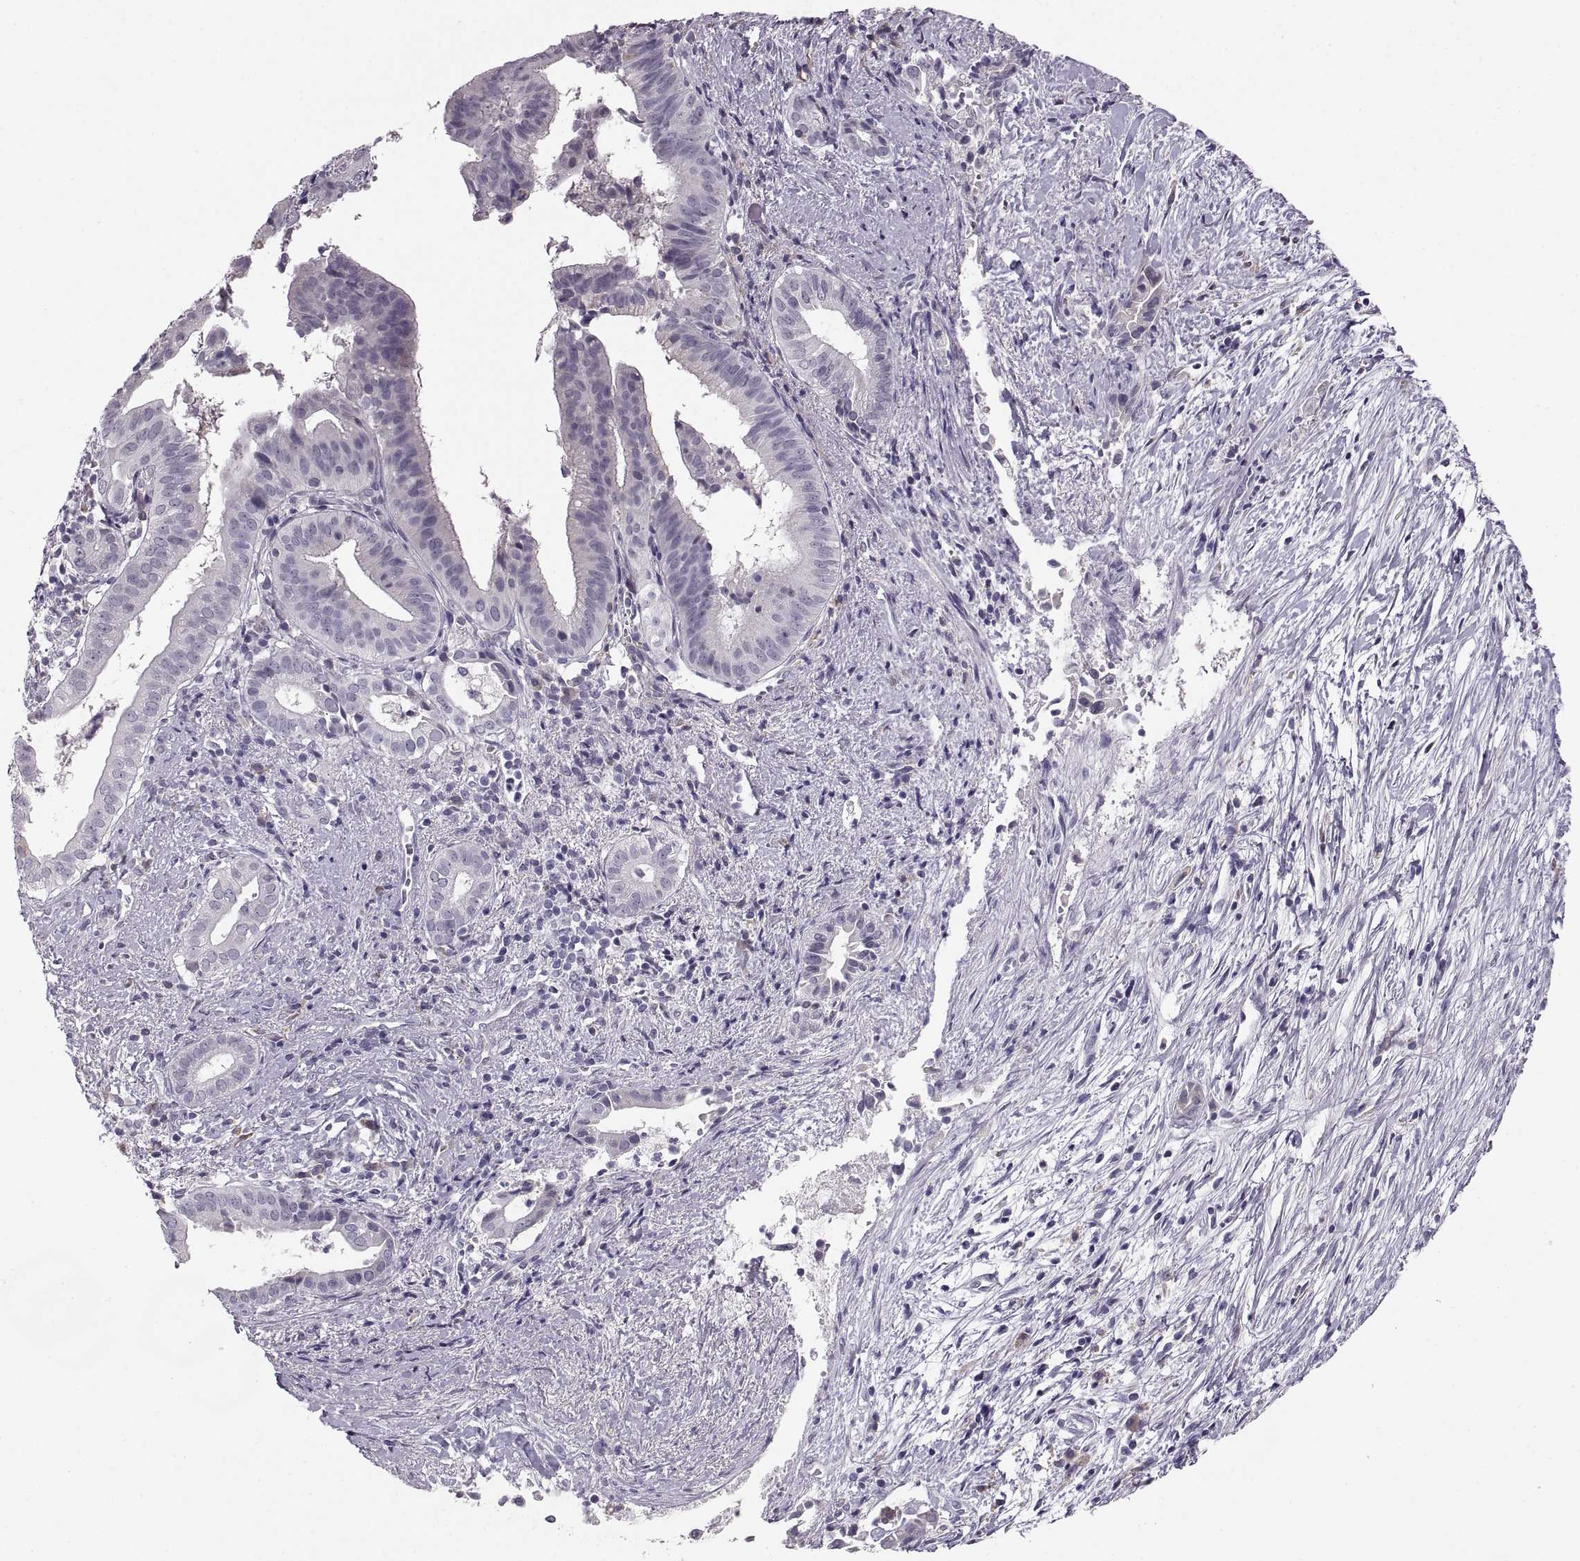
{"staining": {"intensity": "negative", "quantity": "none", "location": "none"}, "tissue": "pancreatic cancer", "cell_type": "Tumor cells", "image_type": "cancer", "snomed": [{"axis": "morphology", "description": "Adenocarcinoma, NOS"}, {"axis": "topography", "description": "Pancreas"}], "caption": "Immunohistochemistry of human pancreatic cancer demonstrates no positivity in tumor cells. (Stains: DAB immunohistochemistry with hematoxylin counter stain, Microscopy: brightfield microscopy at high magnification).", "gene": "MAGEB18", "patient": {"sex": "male", "age": 61}}